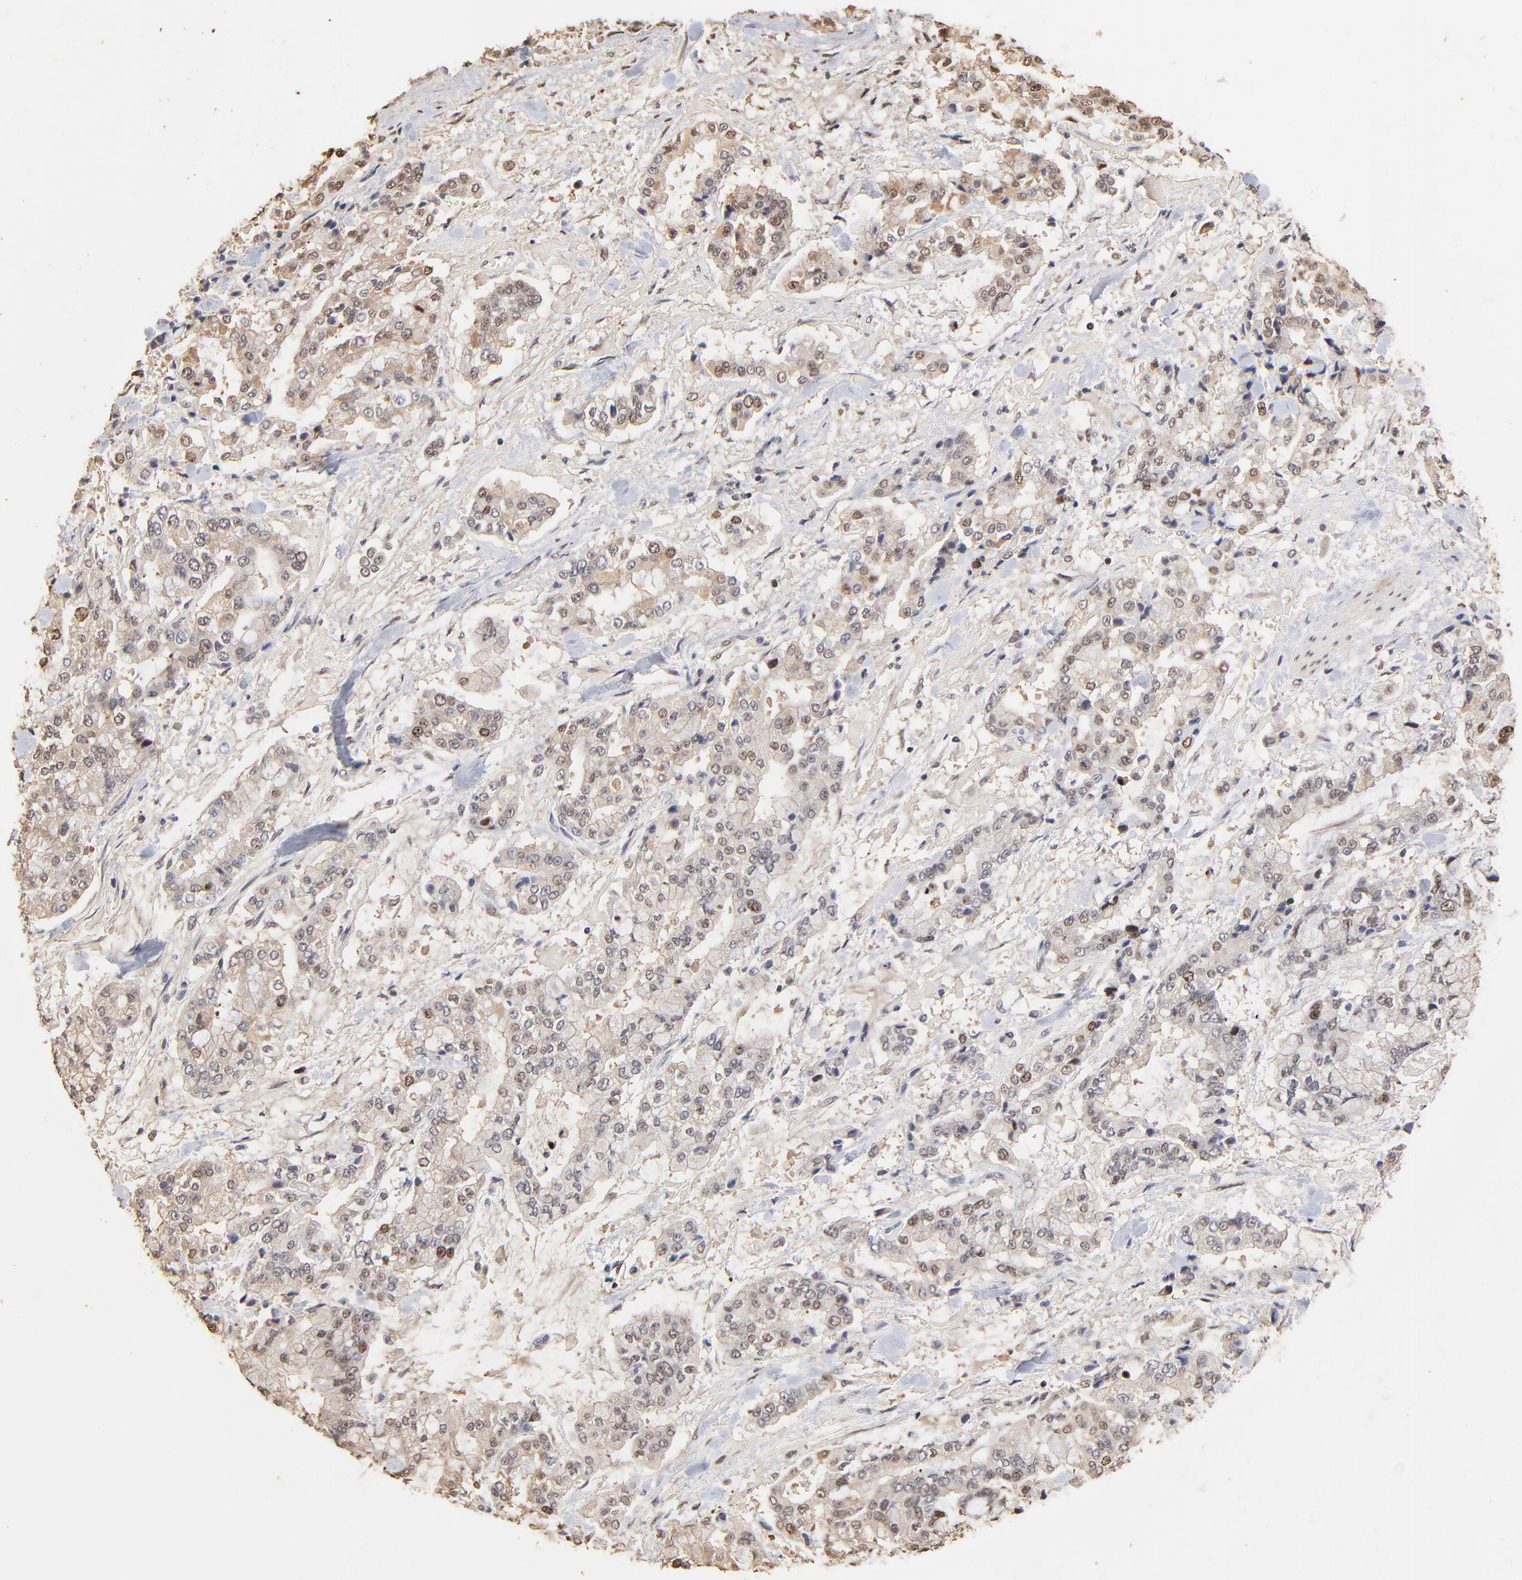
{"staining": {"intensity": "weak", "quantity": "25%-75%", "location": "nuclear"}, "tissue": "stomach cancer", "cell_type": "Tumor cells", "image_type": "cancer", "snomed": [{"axis": "morphology", "description": "Normal tissue, NOS"}, {"axis": "morphology", "description": "Adenocarcinoma, NOS"}, {"axis": "topography", "description": "Stomach, upper"}, {"axis": "topography", "description": "Stomach"}], "caption": "A high-resolution micrograph shows immunohistochemistry (IHC) staining of adenocarcinoma (stomach), which exhibits weak nuclear staining in approximately 25%-75% of tumor cells.", "gene": "BIRC5", "patient": {"sex": "male", "age": 76}}